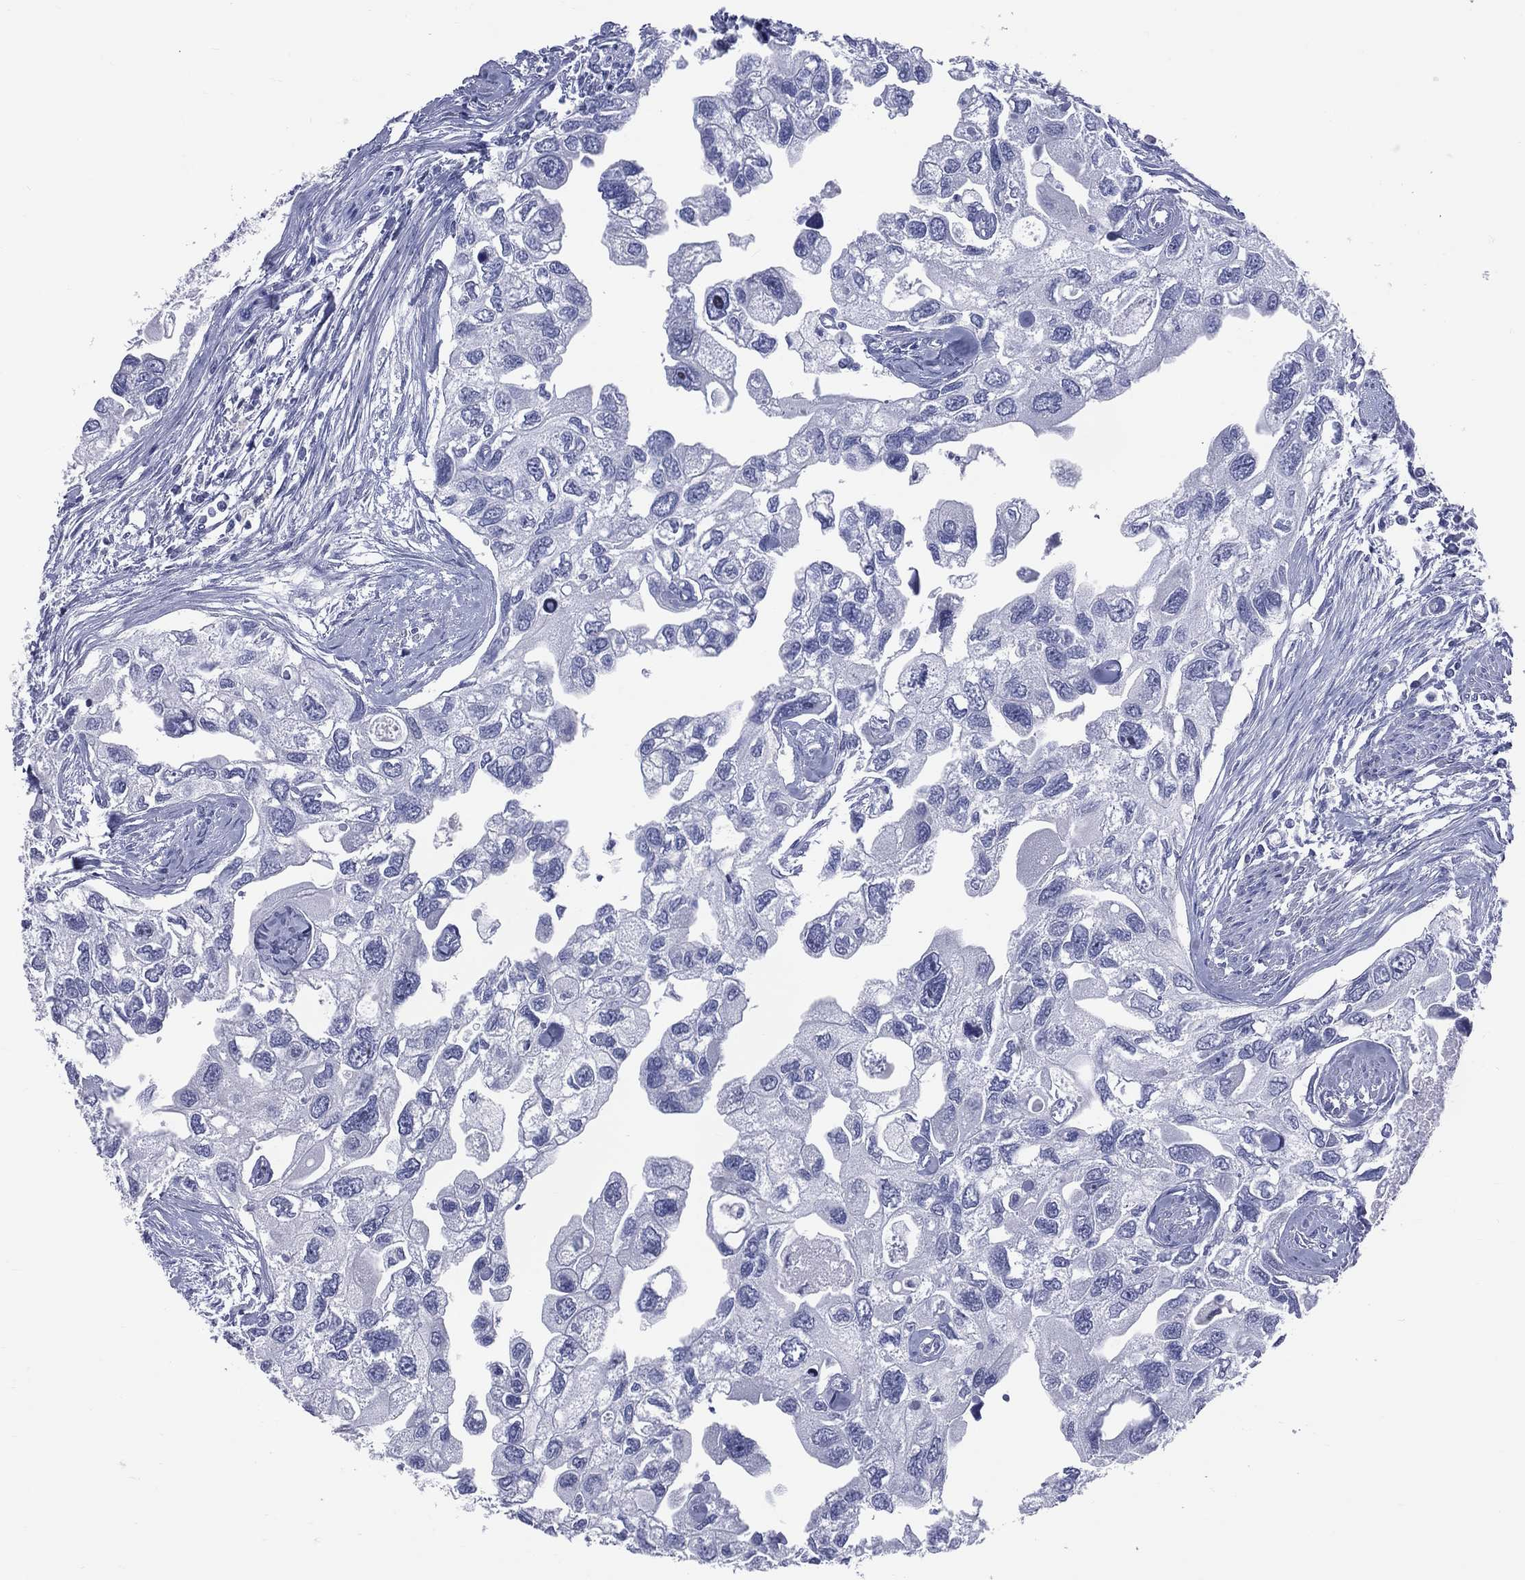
{"staining": {"intensity": "negative", "quantity": "none", "location": "none"}, "tissue": "urothelial cancer", "cell_type": "Tumor cells", "image_type": "cancer", "snomed": [{"axis": "morphology", "description": "Urothelial carcinoma, High grade"}, {"axis": "topography", "description": "Urinary bladder"}], "caption": "Tumor cells show no significant protein expression in urothelial carcinoma (high-grade). (IHC, brightfield microscopy, high magnification).", "gene": "CYLC1", "patient": {"sex": "male", "age": 59}}